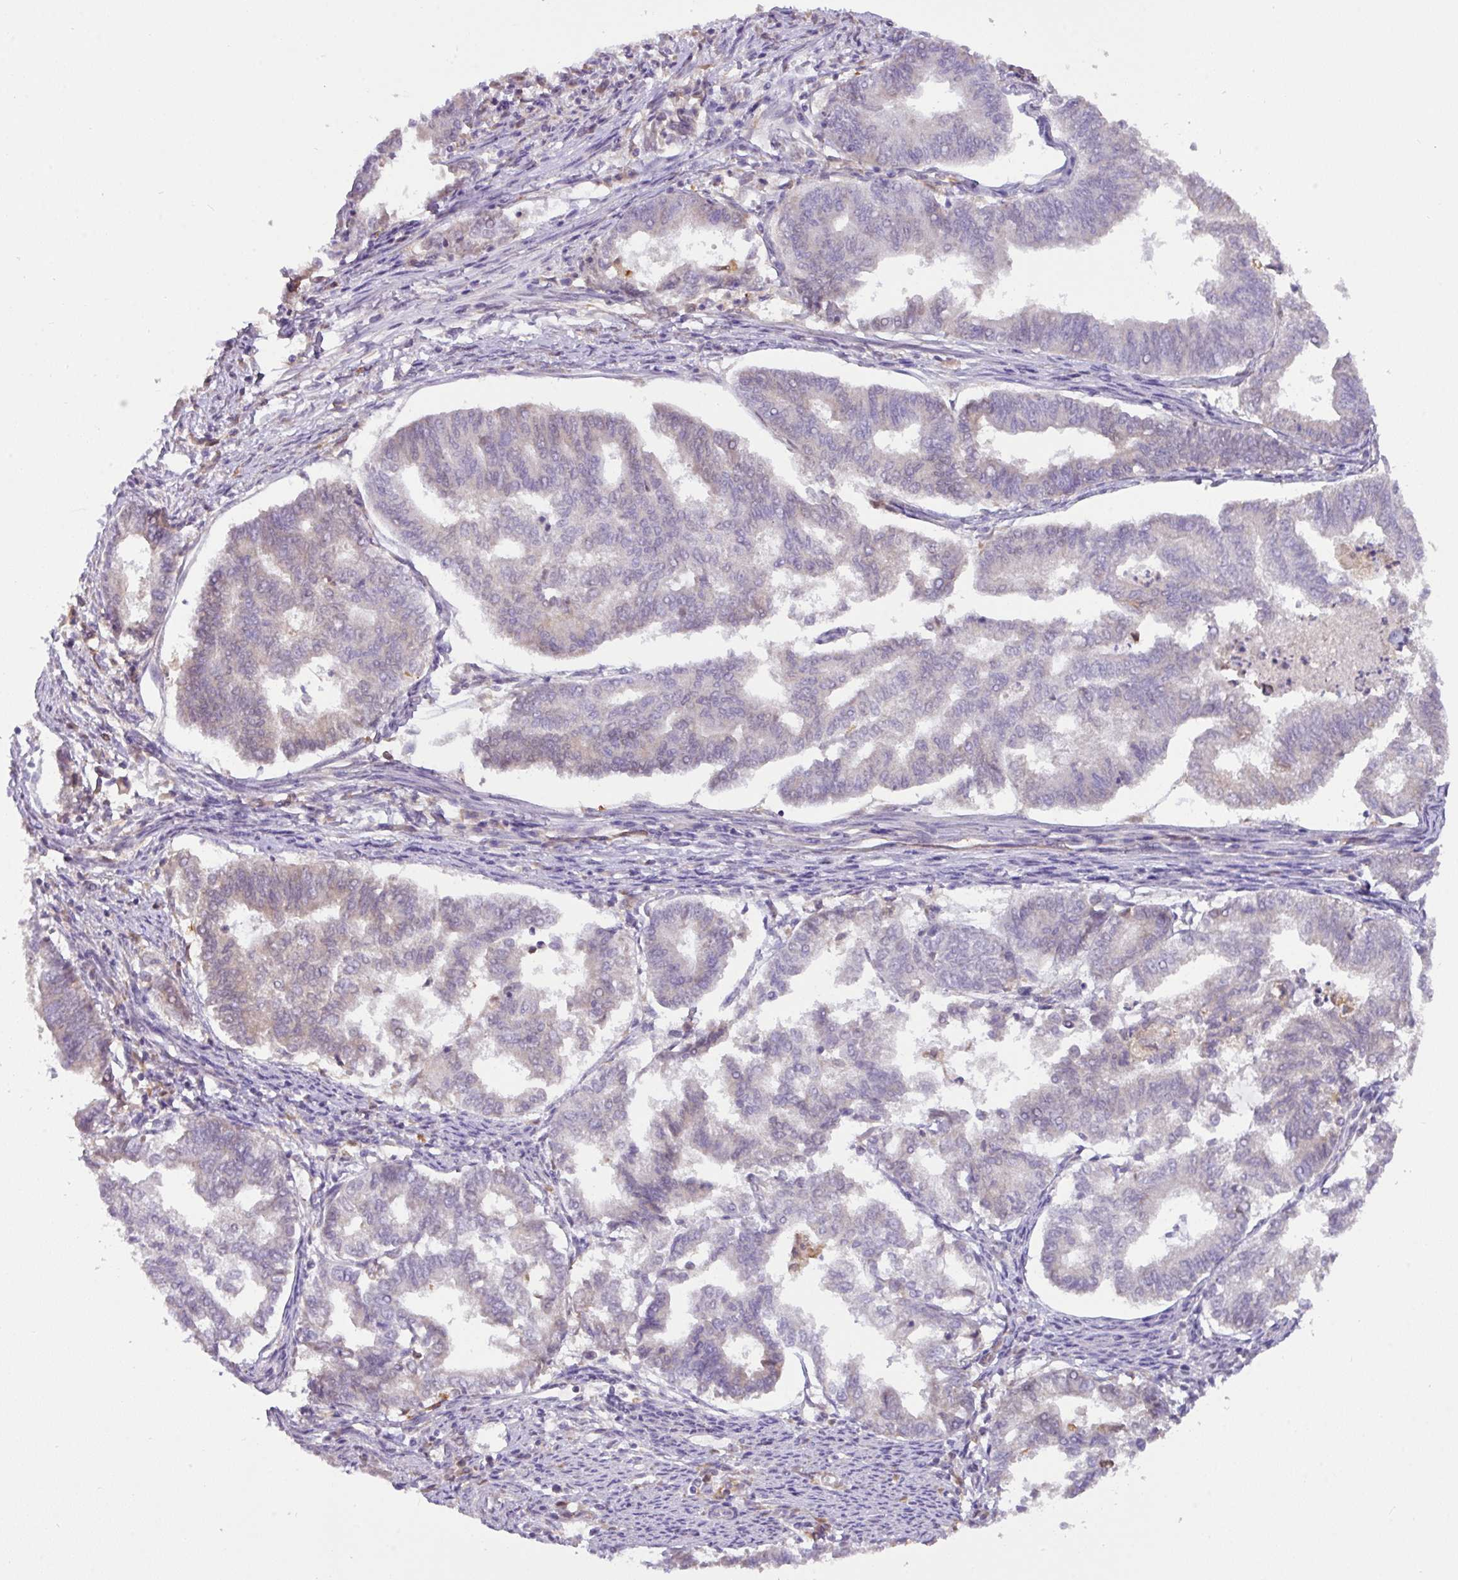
{"staining": {"intensity": "negative", "quantity": "none", "location": "none"}, "tissue": "endometrial cancer", "cell_type": "Tumor cells", "image_type": "cancer", "snomed": [{"axis": "morphology", "description": "Adenocarcinoma, NOS"}, {"axis": "topography", "description": "Endometrium"}], "caption": "Immunohistochemistry micrograph of human endometrial cancer stained for a protein (brown), which displays no expression in tumor cells.", "gene": "GCNT7", "patient": {"sex": "female", "age": 79}}